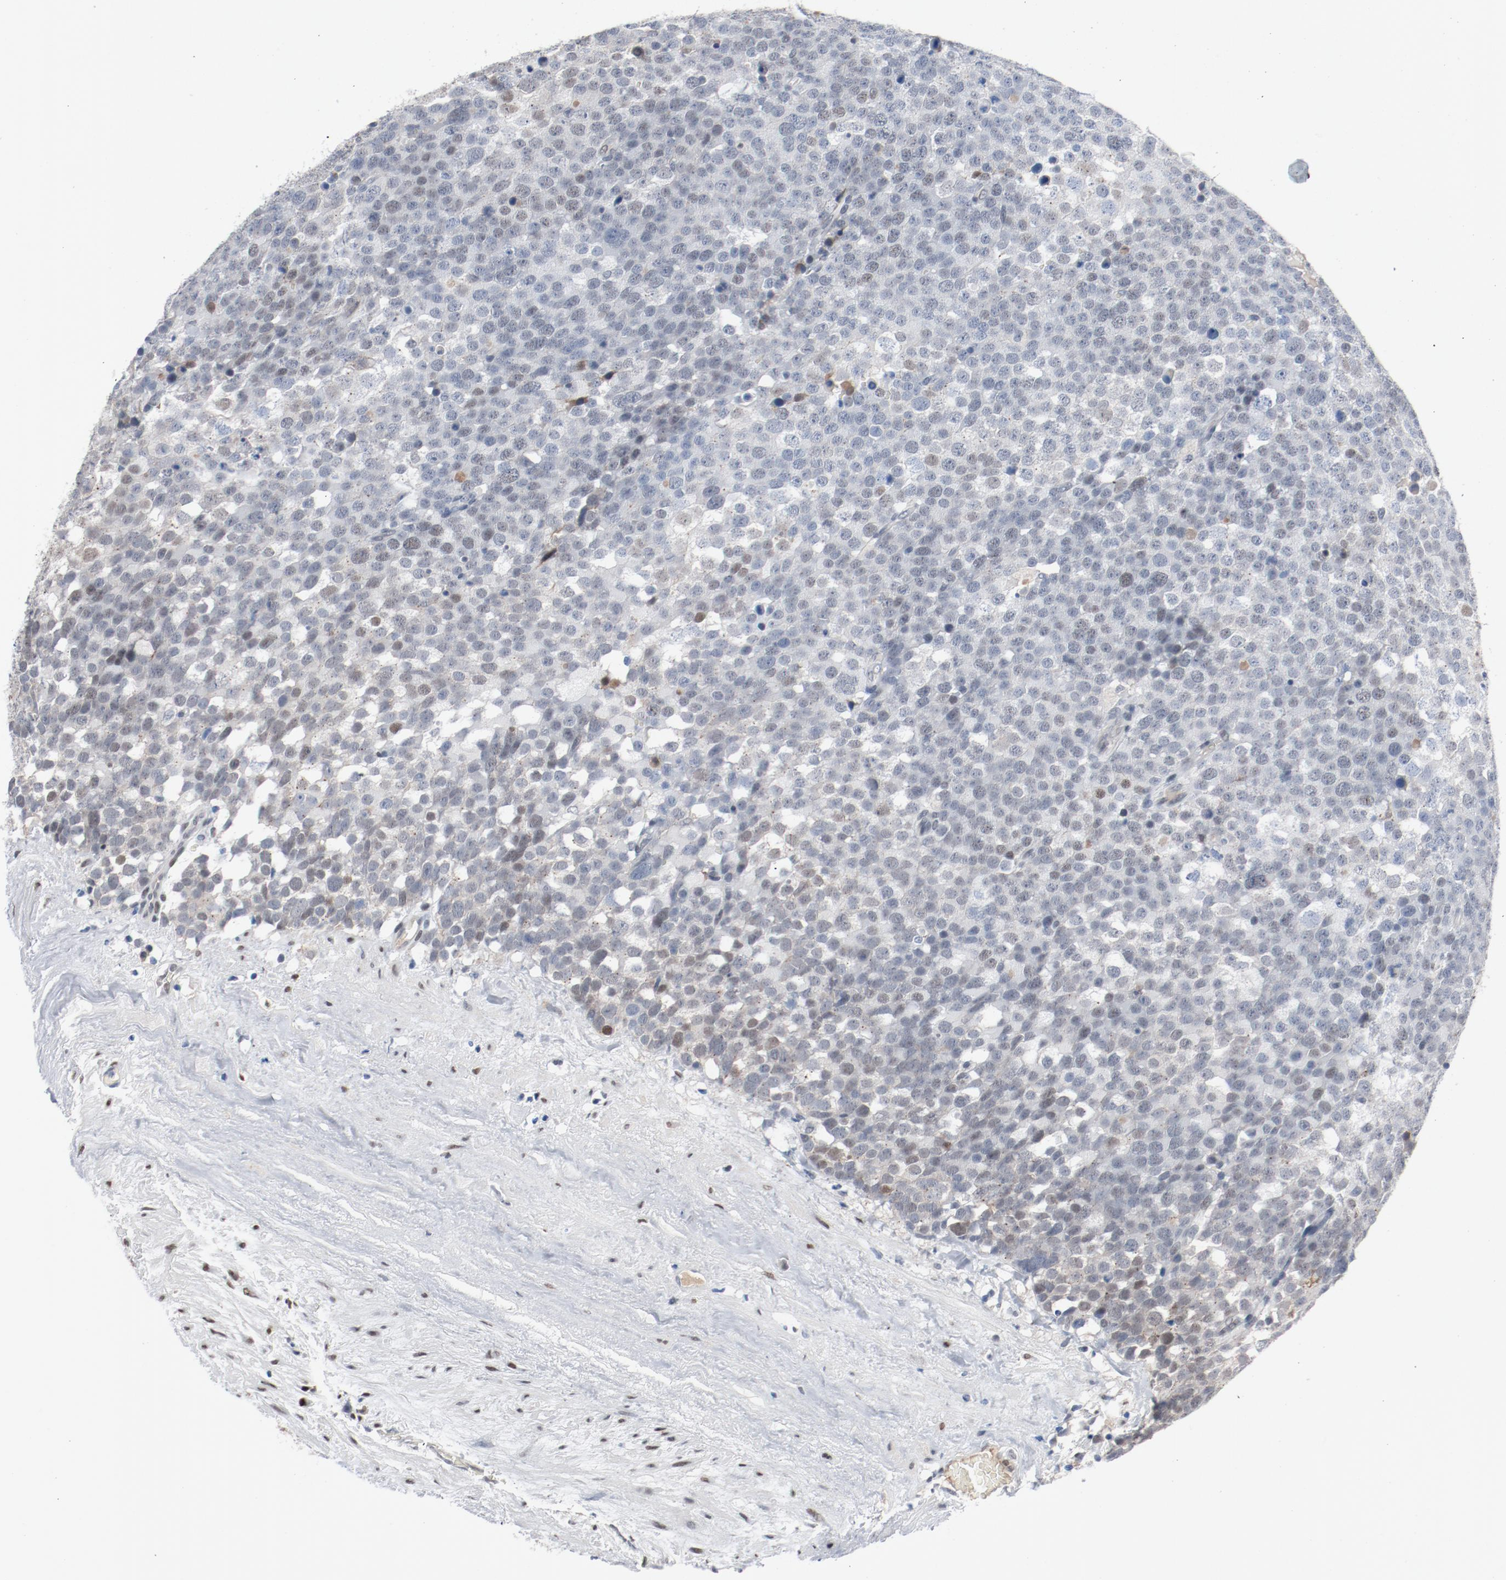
{"staining": {"intensity": "weak", "quantity": "<25%", "location": "nuclear"}, "tissue": "testis cancer", "cell_type": "Tumor cells", "image_type": "cancer", "snomed": [{"axis": "morphology", "description": "Seminoma, NOS"}, {"axis": "topography", "description": "Testis"}], "caption": "IHC of human testis cancer shows no staining in tumor cells.", "gene": "FOXP1", "patient": {"sex": "male", "age": 71}}